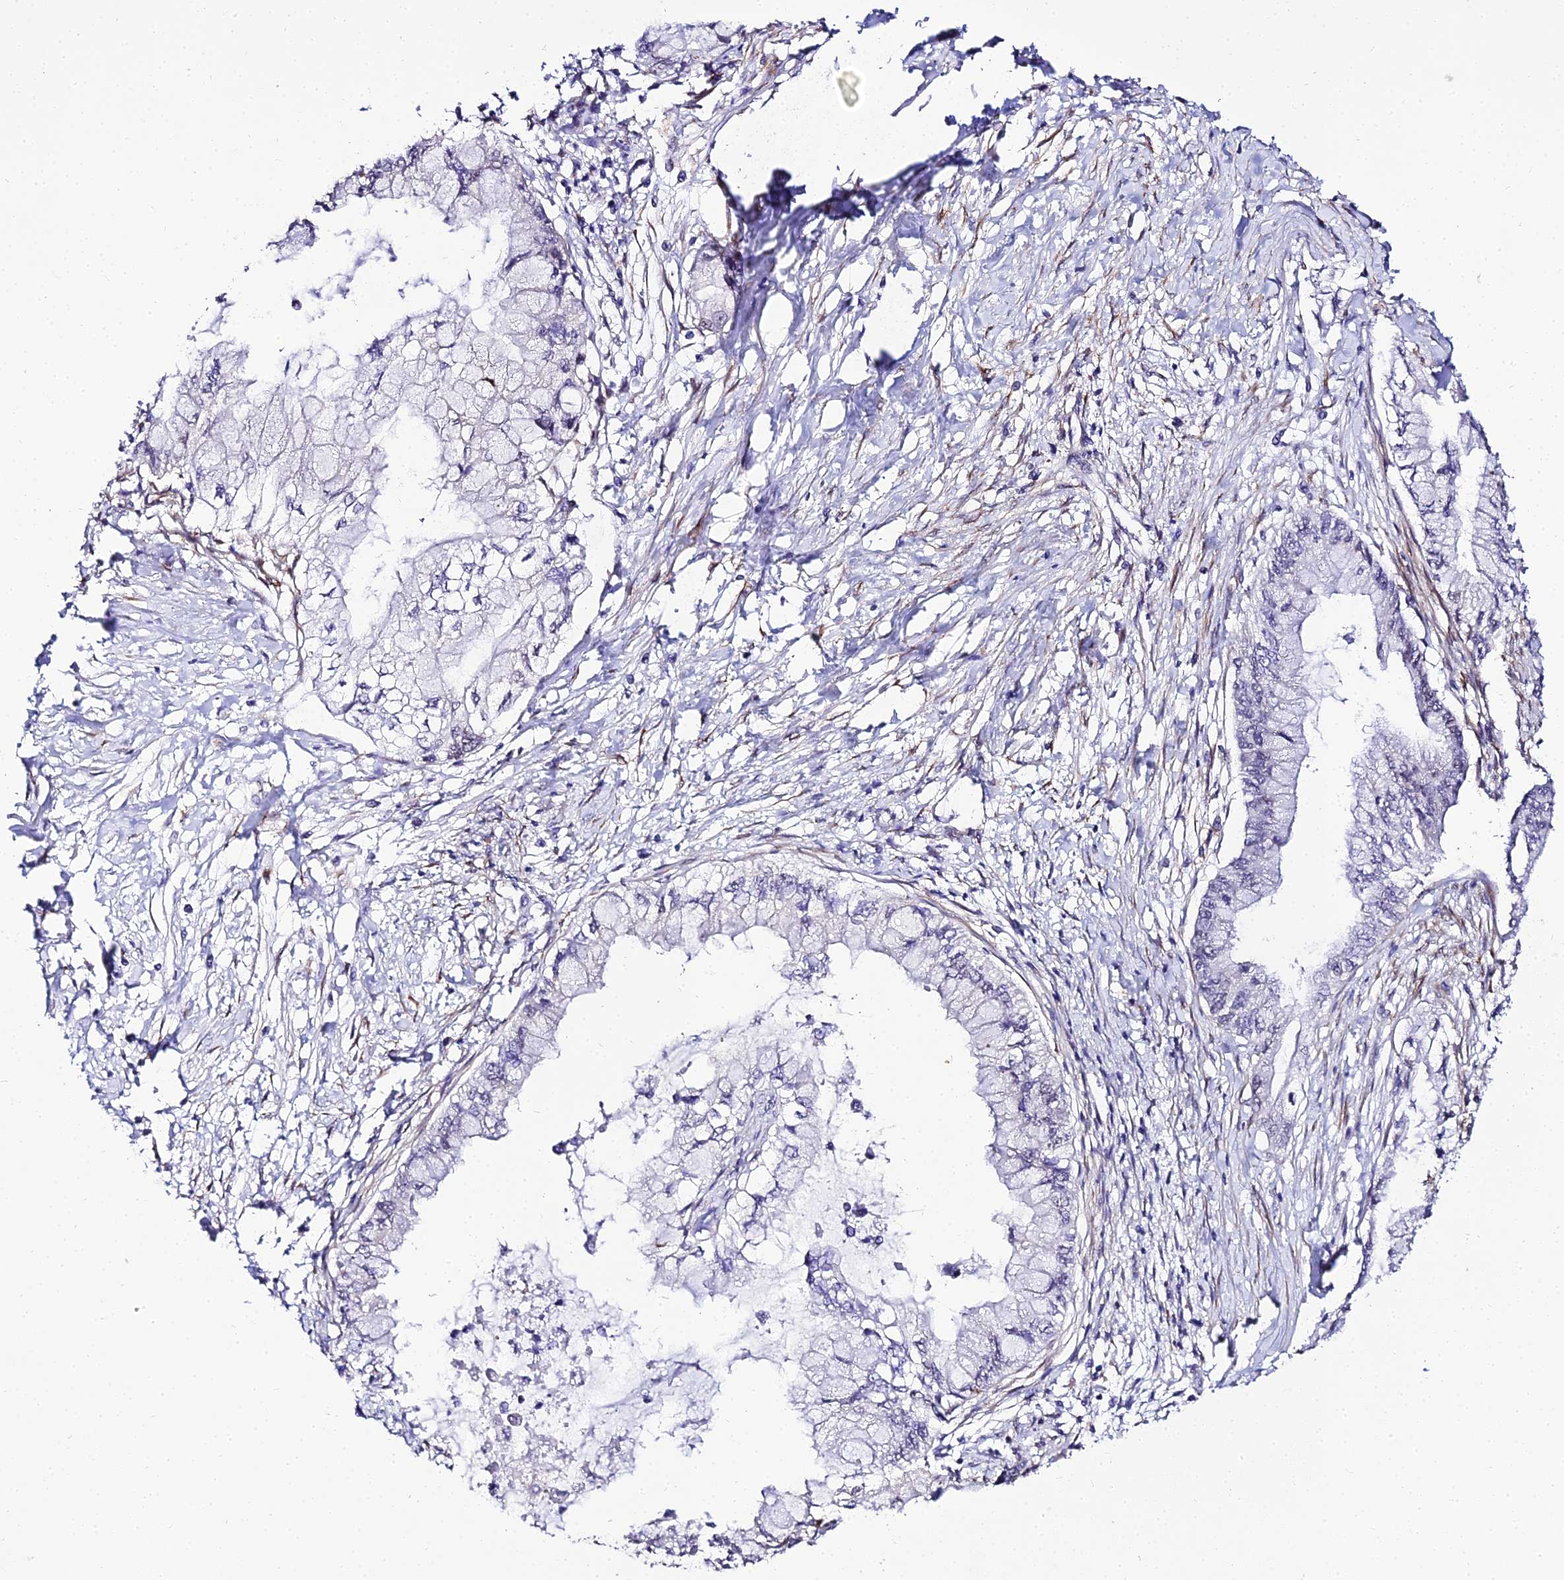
{"staining": {"intensity": "negative", "quantity": "none", "location": "none"}, "tissue": "pancreatic cancer", "cell_type": "Tumor cells", "image_type": "cancer", "snomed": [{"axis": "morphology", "description": "Adenocarcinoma, NOS"}, {"axis": "topography", "description": "Pancreas"}], "caption": "Pancreatic adenocarcinoma stained for a protein using immunohistochemistry (IHC) shows no expression tumor cells.", "gene": "BCL9", "patient": {"sex": "male", "age": 48}}